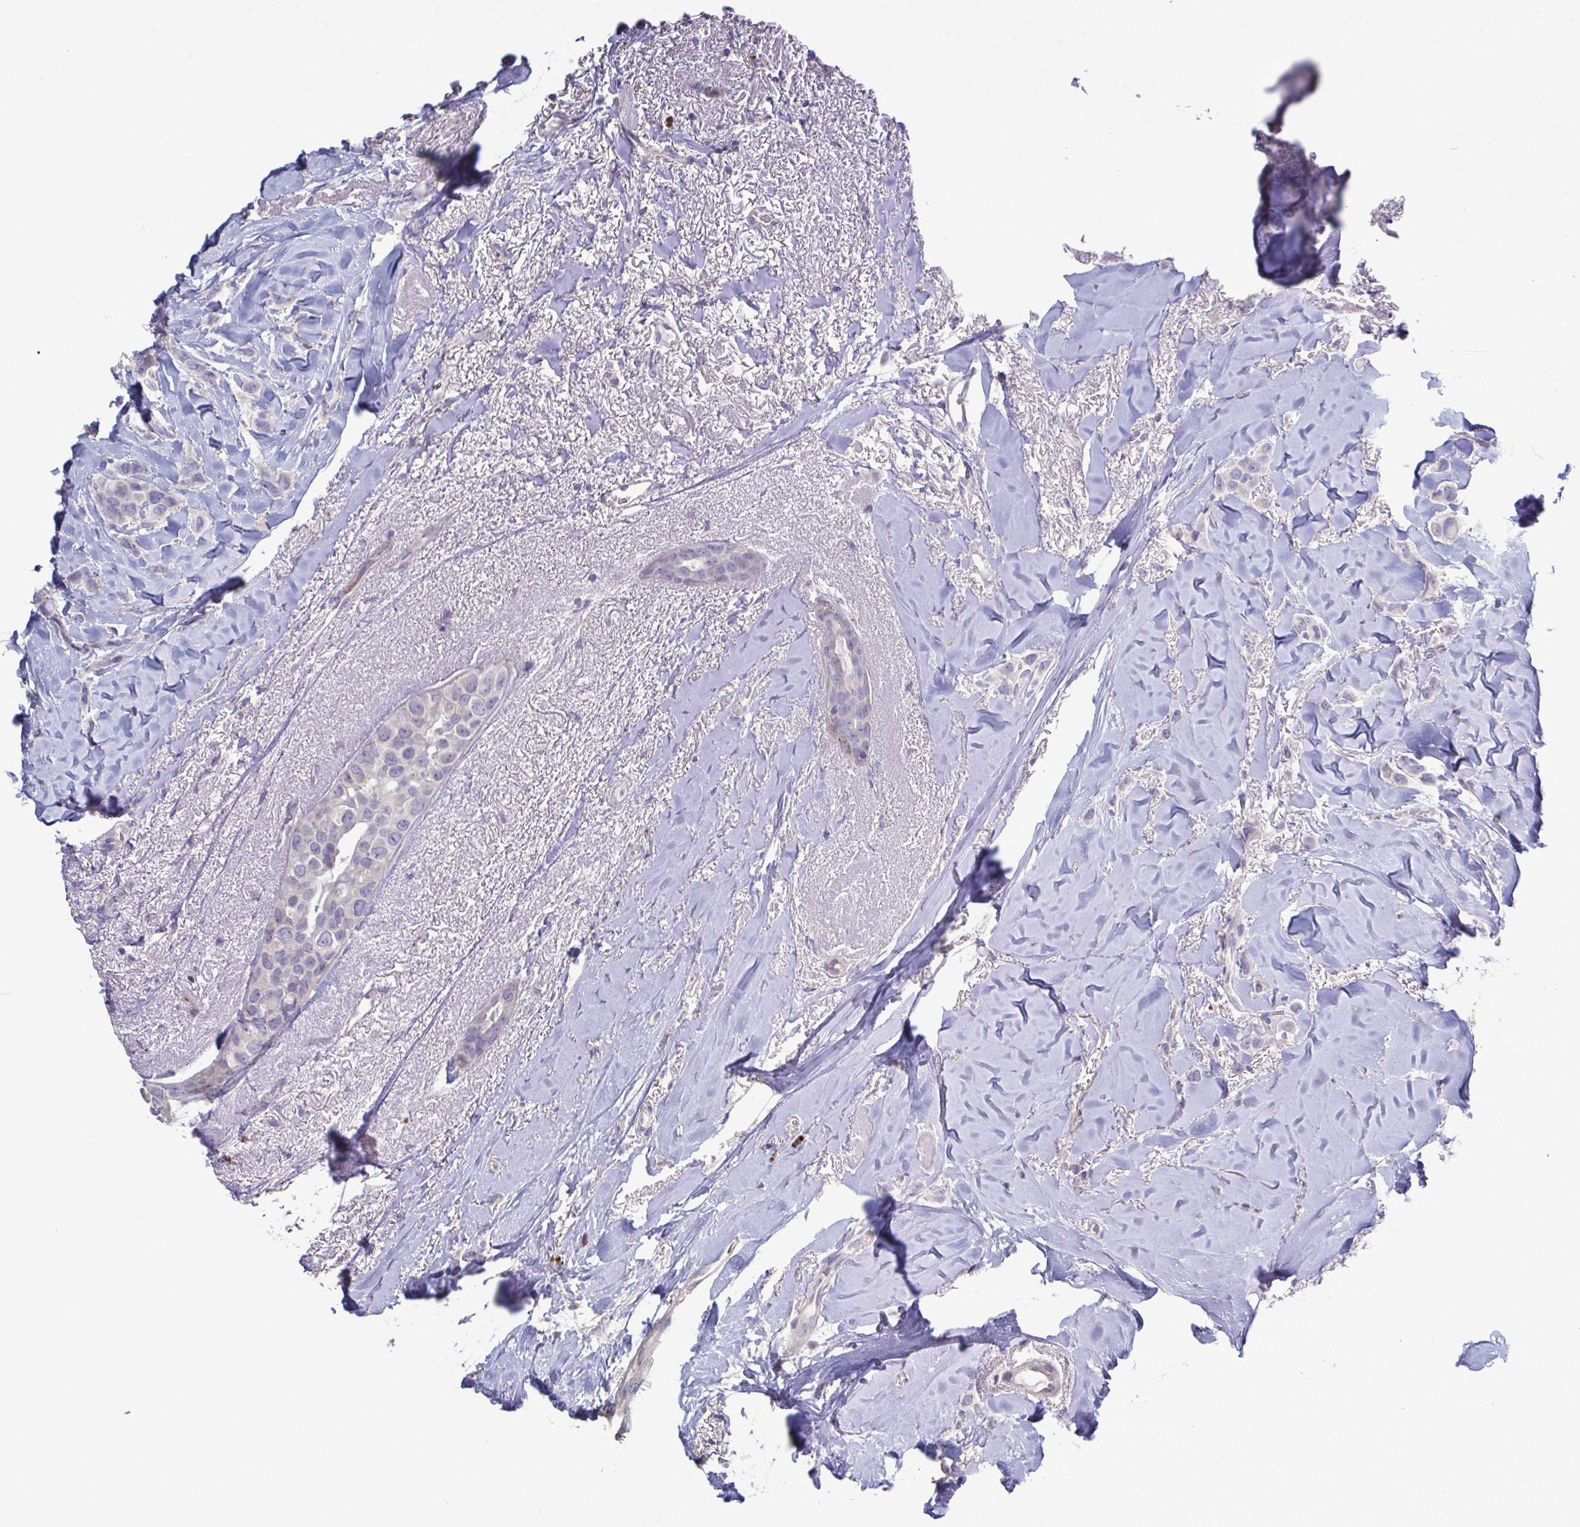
{"staining": {"intensity": "negative", "quantity": "none", "location": "none"}, "tissue": "breast cancer", "cell_type": "Tumor cells", "image_type": "cancer", "snomed": [{"axis": "morphology", "description": "Lobular carcinoma"}, {"axis": "topography", "description": "Breast"}], "caption": "High power microscopy micrograph of an immunohistochemistry (IHC) histopathology image of breast lobular carcinoma, revealing no significant staining in tumor cells.", "gene": "GLDC", "patient": {"sex": "female", "age": 66}}